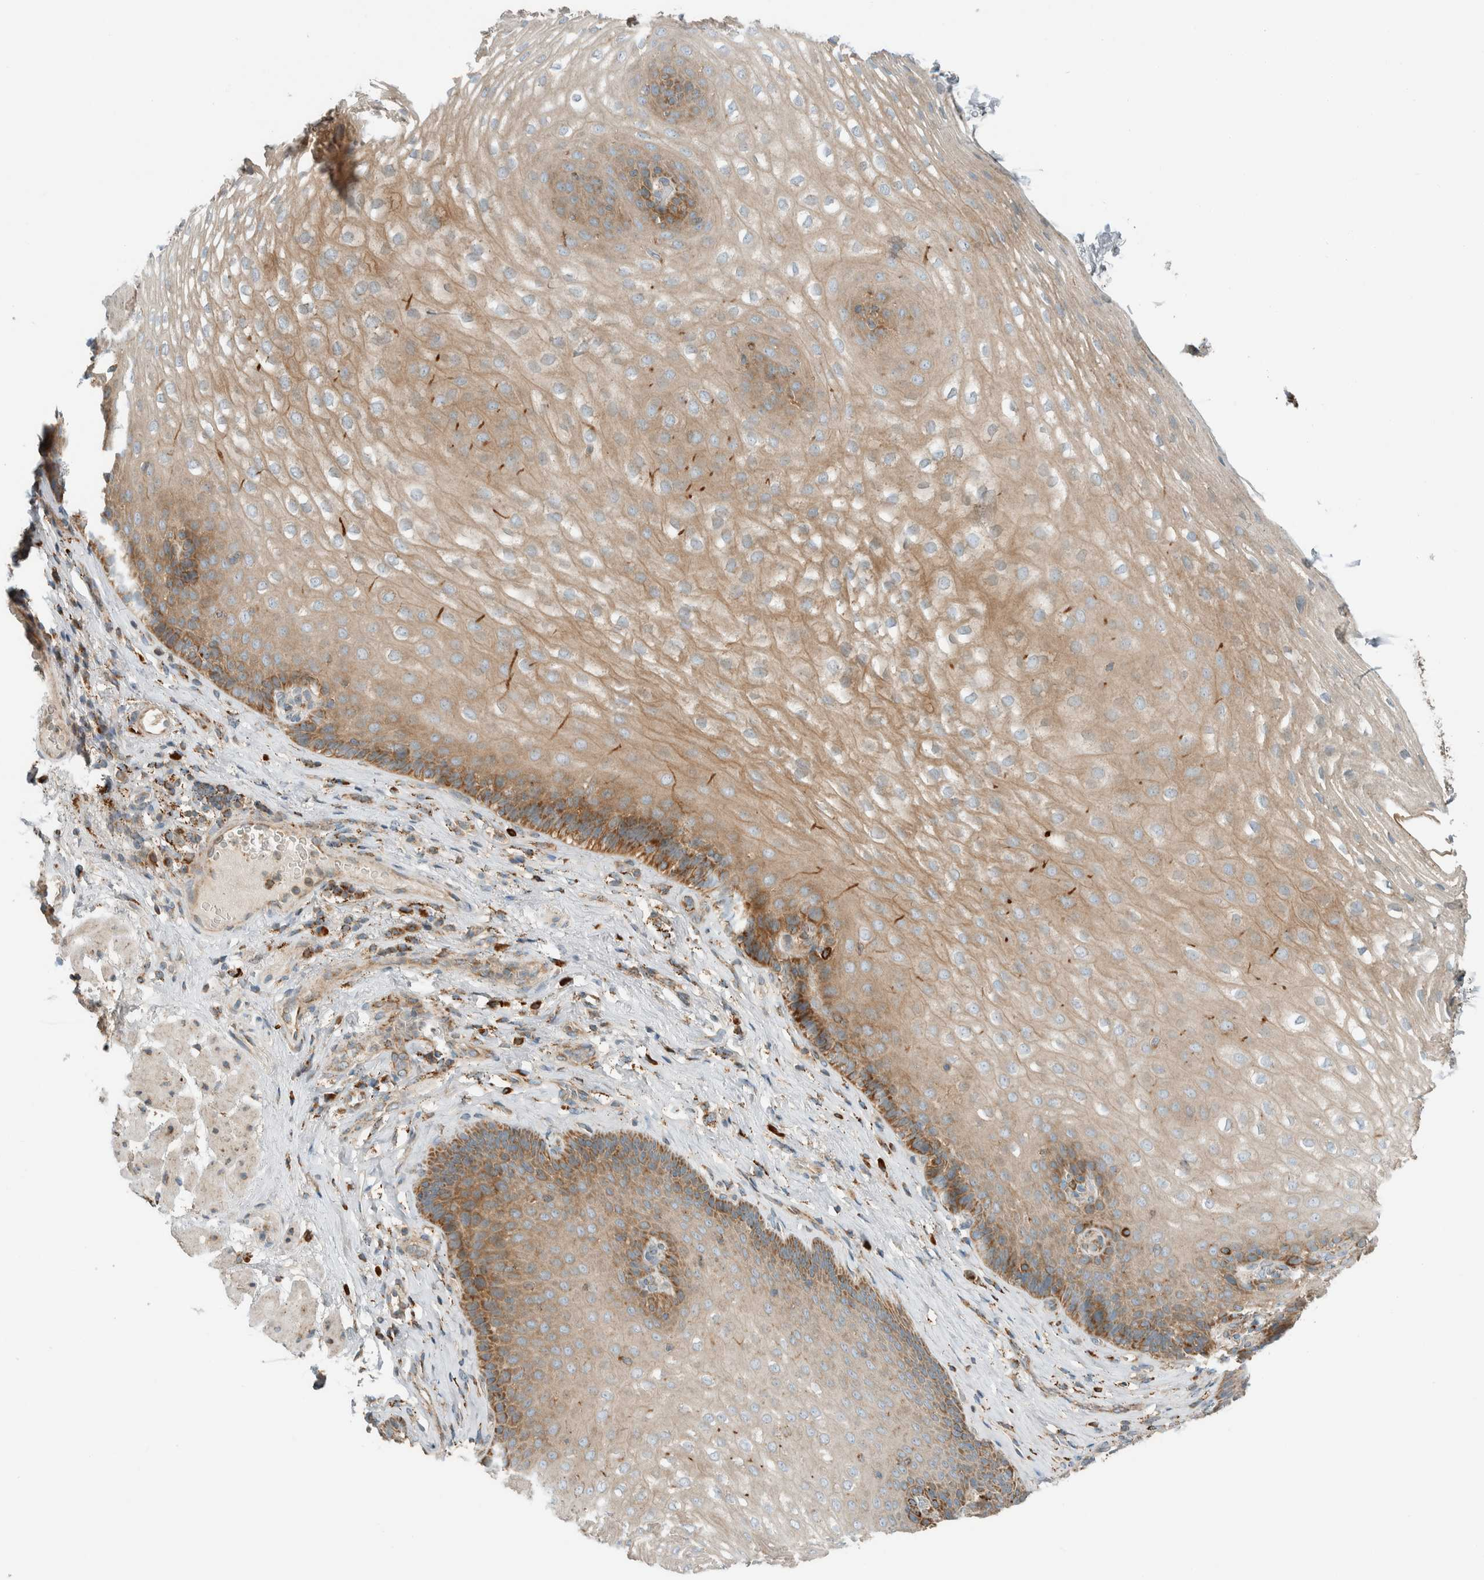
{"staining": {"intensity": "moderate", "quantity": "25%-75%", "location": "cytoplasmic/membranous"}, "tissue": "esophagus", "cell_type": "Squamous epithelial cells", "image_type": "normal", "snomed": [{"axis": "morphology", "description": "Normal tissue, NOS"}, {"axis": "topography", "description": "Esophagus"}], "caption": "Approximately 25%-75% of squamous epithelial cells in unremarkable human esophagus exhibit moderate cytoplasmic/membranous protein expression as visualized by brown immunohistochemical staining.", "gene": "SPAG5", "patient": {"sex": "female", "age": 66}}